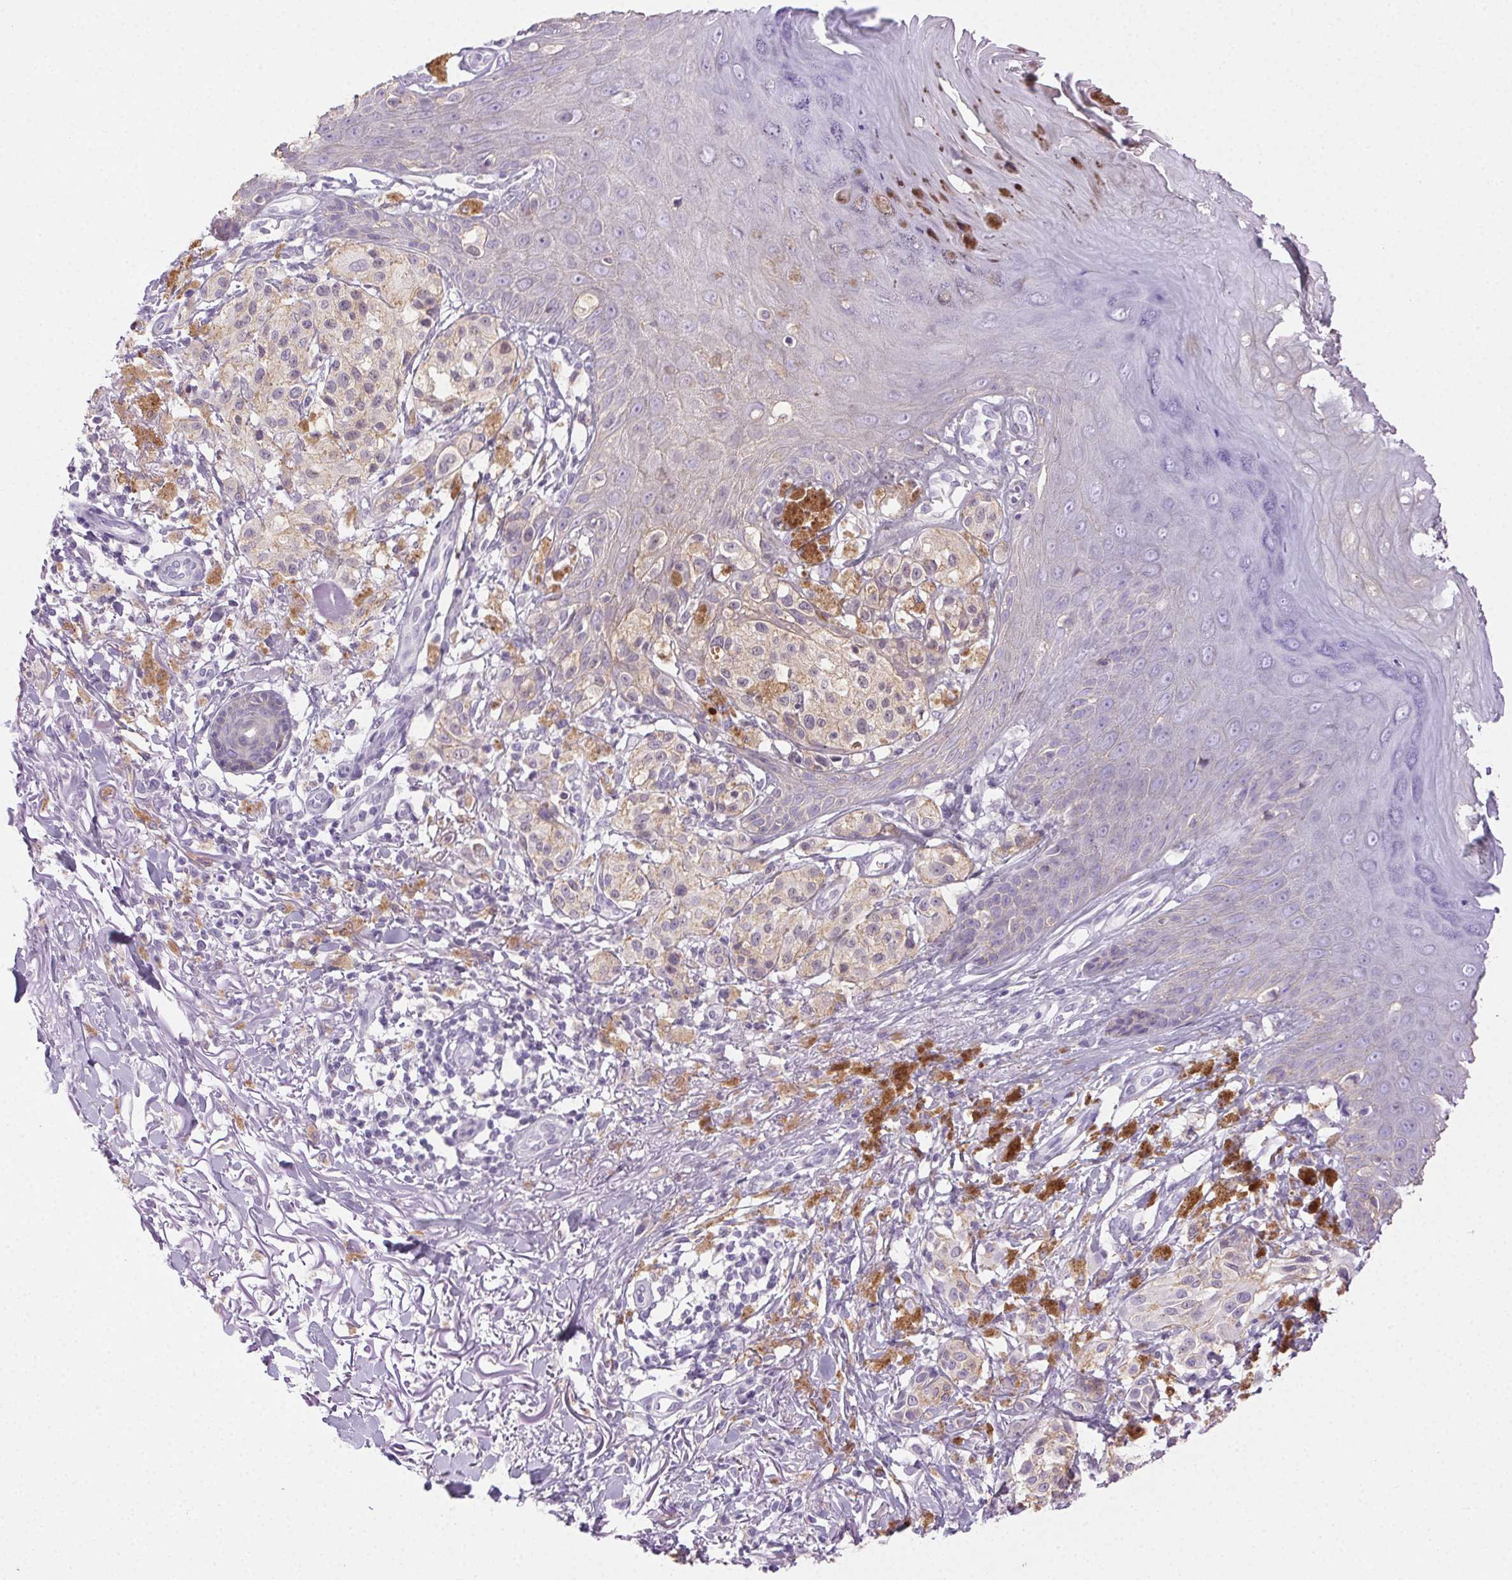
{"staining": {"intensity": "negative", "quantity": "none", "location": "none"}, "tissue": "melanoma", "cell_type": "Tumor cells", "image_type": "cancer", "snomed": [{"axis": "morphology", "description": "Malignant melanoma, NOS"}, {"axis": "topography", "description": "Skin"}], "caption": "Immunohistochemical staining of melanoma exhibits no significant expression in tumor cells.", "gene": "CLDN10", "patient": {"sex": "female", "age": 80}}